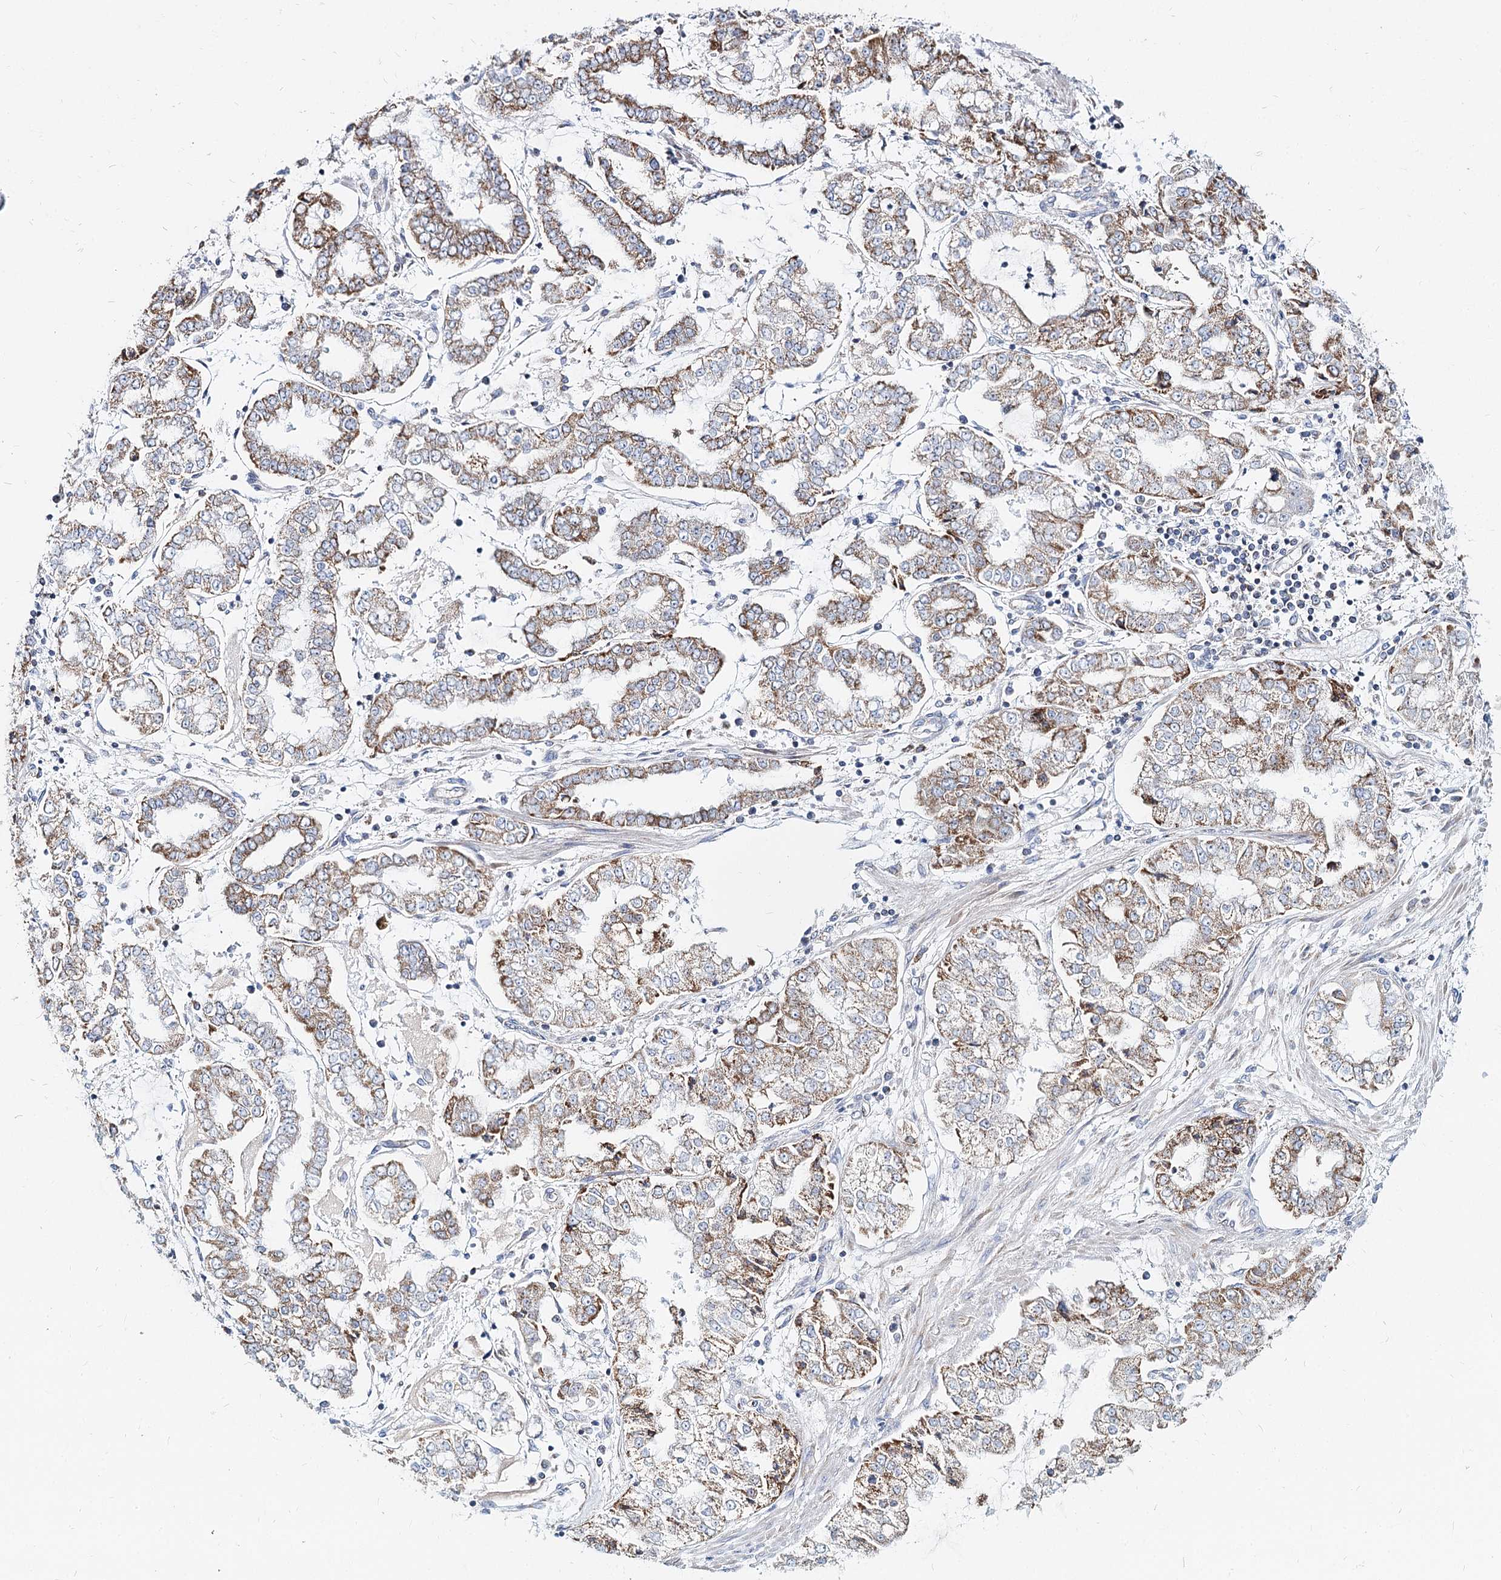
{"staining": {"intensity": "moderate", "quantity": "25%-75%", "location": "cytoplasmic/membranous"}, "tissue": "stomach cancer", "cell_type": "Tumor cells", "image_type": "cancer", "snomed": [{"axis": "morphology", "description": "Adenocarcinoma, NOS"}, {"axis": "topography", "description": "Stomach"}], "caption": "A high-resolution photomicrograph shows immunohistochemistry staining of adenocarcinoma (stomach), which displays moderate cytoplasmic/membranous positivity in approximately 25%-75% of tumor cells. Using DAB (brown) and hematoxylin (blue) stains, captured at high magnification using brightfield microscopy.", "gene": "MCCC2", "patient": {"sex": "male", "age": 76}}